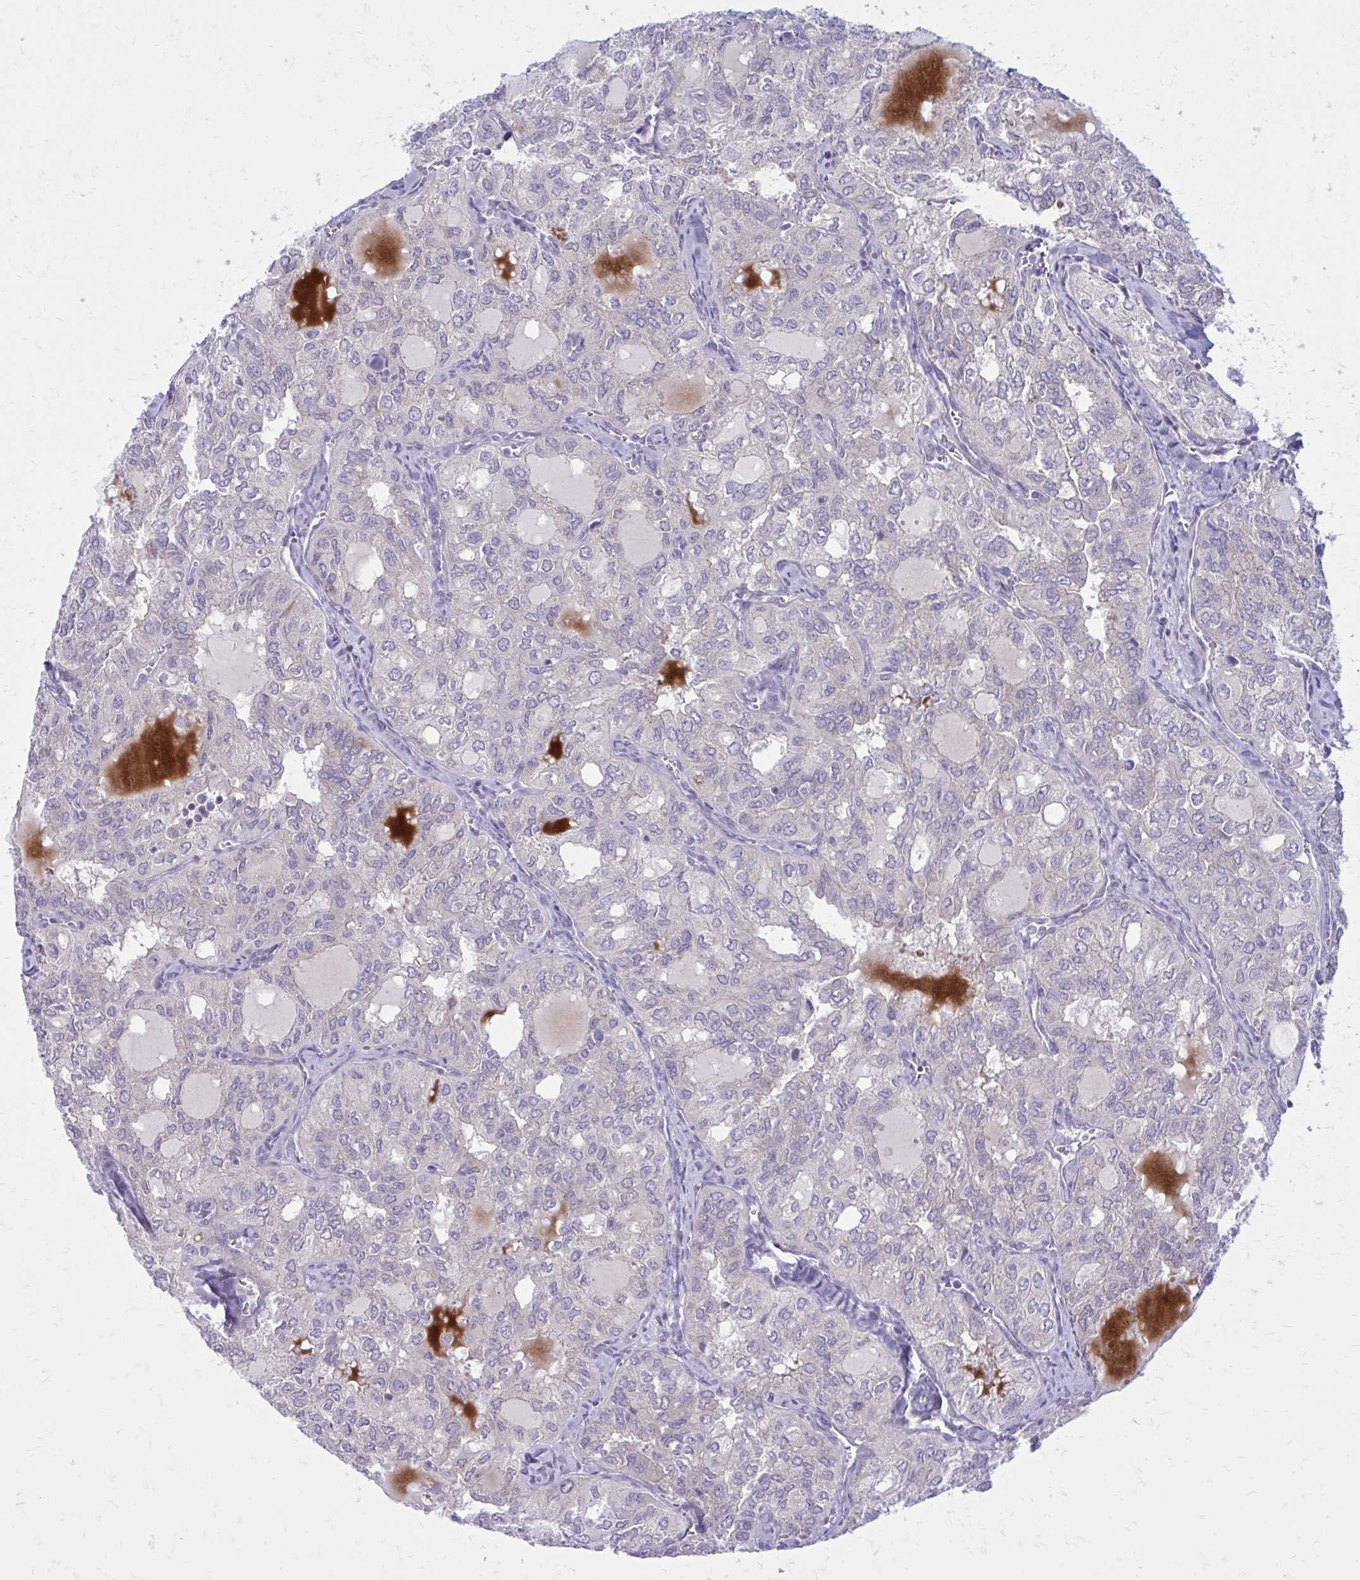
{"staining": {"intensity": "negative", "quantity": "none", "location": "none"}, "tissue": "thyroid cancer", "cell_type": "Tumor cells", "image_type": "cancer", "snomed": [{"axis": "morphology", "description": "Follicular adenoma carcinoma, NOS"}, {"axis": "topography", "description": "Thyroid gland"}], "caption": "The histopathology image exhibits no significant positivity in tumor cells of thyroid cancer.", "gene": "GIGYF2", "patient": {"sex": "male", "age": 75}}